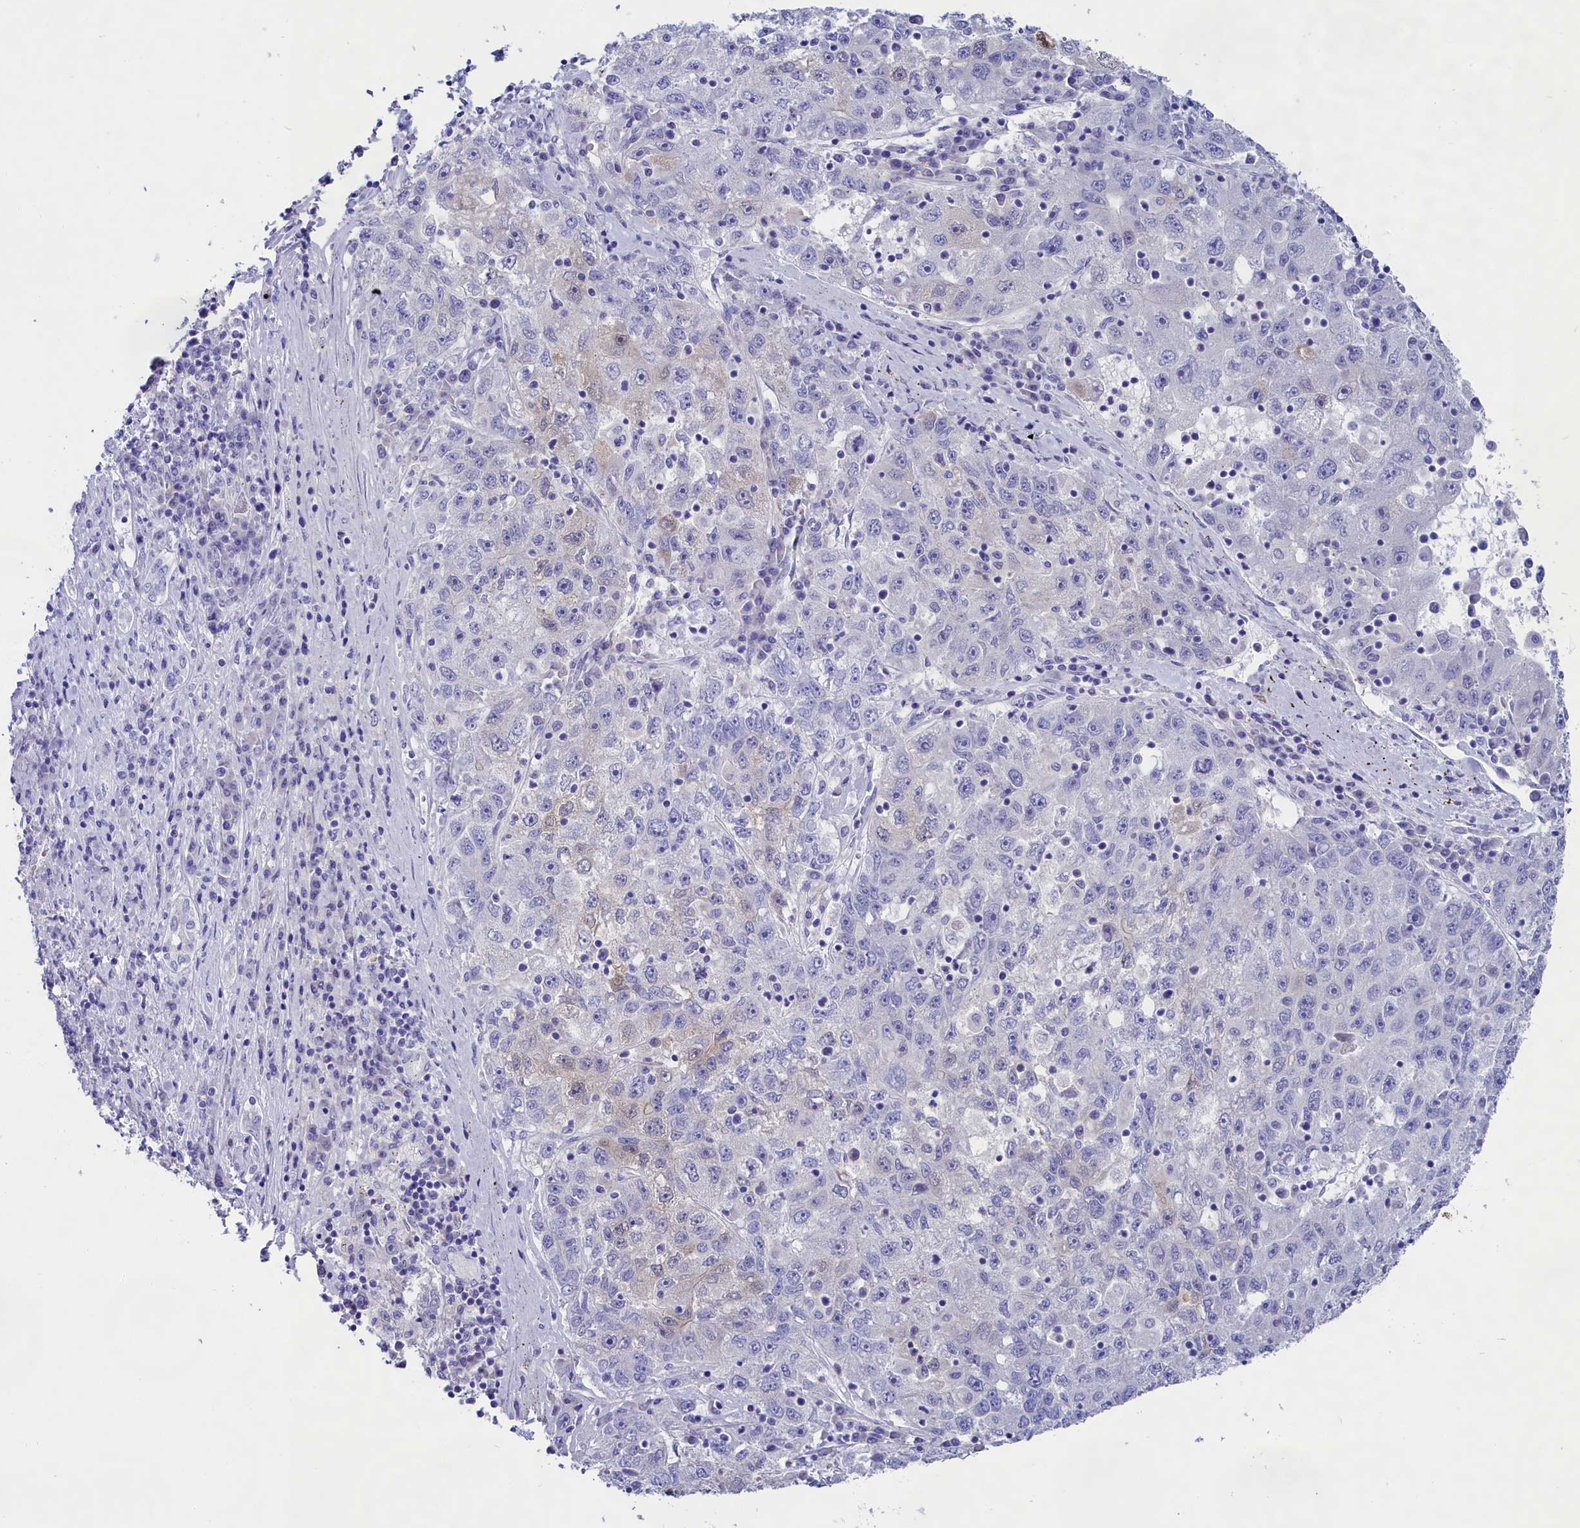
{"staining": {"intensity": "negative", "quantity": "none", "location": "none"}, "tissue": "liver cancer", "cell_type": "Tumor cells", "image_type": "cancer", "snomed": [{"axis": "morphology", "description": "Carcinoma, Hepatocellular, NOS"}, {"axis": "topography", "description": "Liver"}], "caption": "This is a photomicrograph of IHC staining of liver cancer (hepatocellular carcinoma), which shows no staining in tumor cells.", "gene": "SULT2A1", "patient": {"sex": "male", "age": 49}}